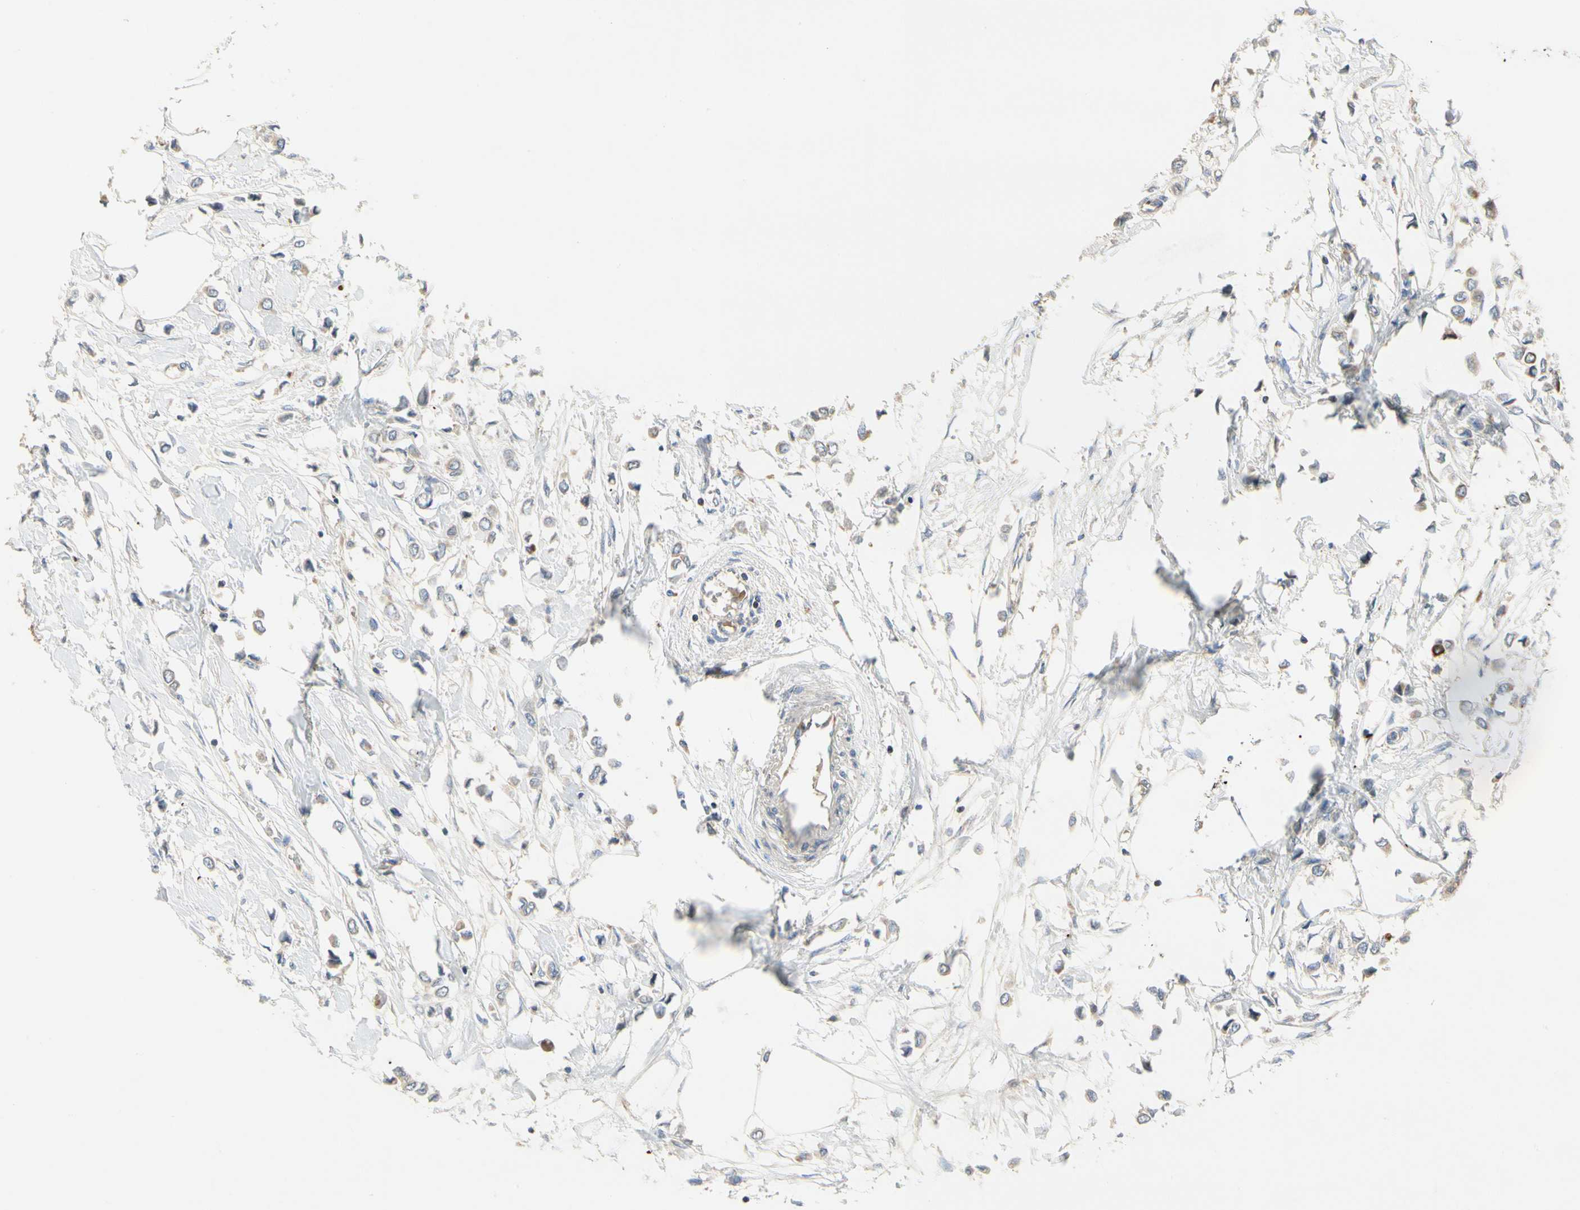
{"staining": {"intensity": "moderate", "quantity": ">75%", "location": "cytoplasmic/membranous"}, "tissue": "breast cancer", "cell_type": "Tumor cells", "image_type": "cancer", "snomed": [{"axis": "morphology", "description": "Lobular carcinoma"}, {"axis": "topography", "description": "Breast"}], "caption": "Human breast lobular carcinoma stained with a protein marker demonstrates moderate staining in tumor cells.", "gene": "KLHDC8B", "patient": {"sex": "female", "age": 51}}